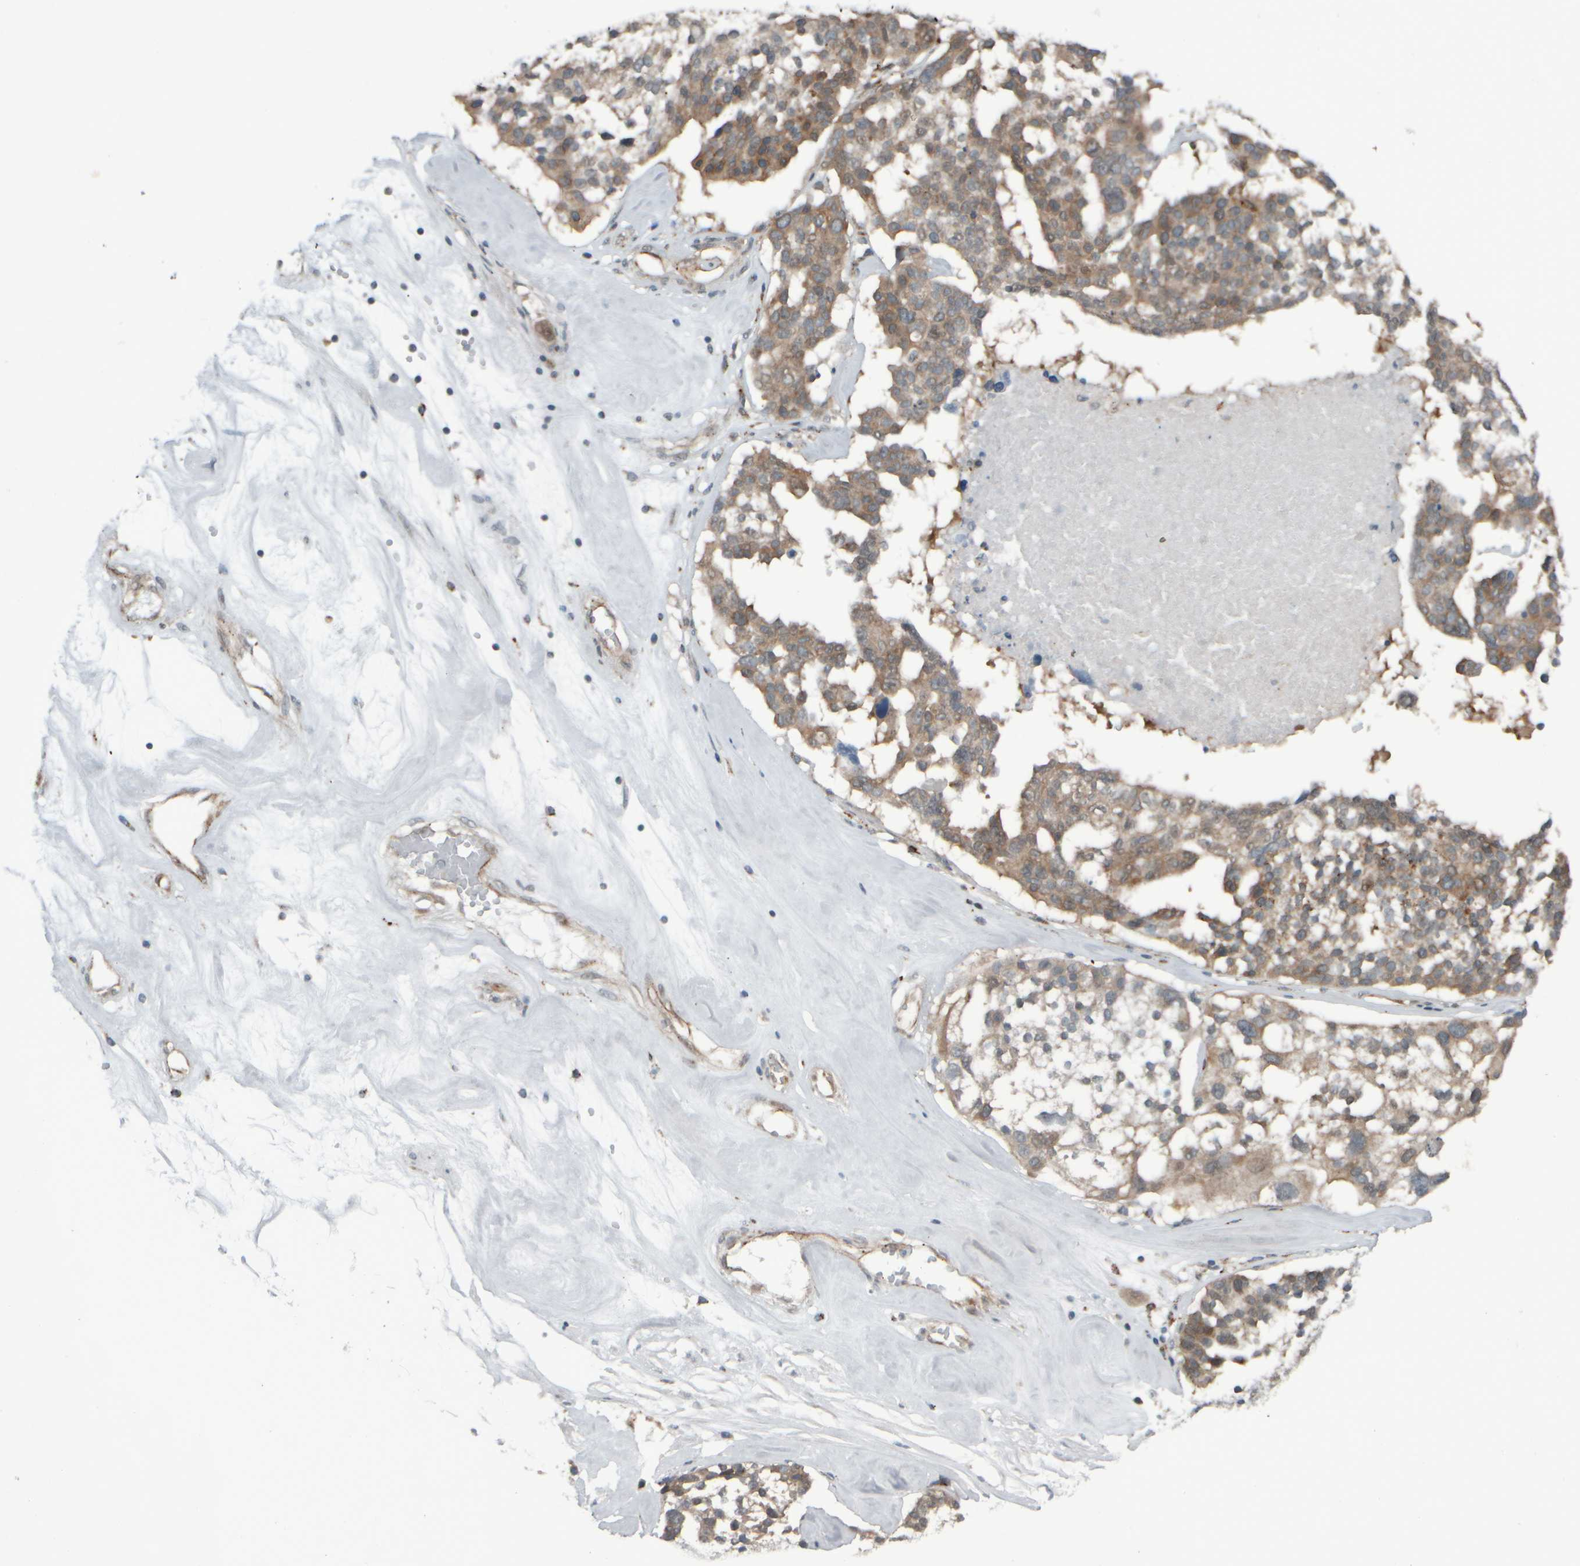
{"staining": {"intensity": "weak", "quantity": ">75%", "location": "cytoplasmic/membranous"}, "tissue": "ovarian cancer", "cell_type": "Tumor cells", "image_type": "cancer", "snomed": [{"axis": "morphology", "description": "Cystadenocarcinoma, serous, NOS"}, {"axis": "topography", "description": "Ovary"}], "caption": "DAB (3,3'-diaminobenzidine) immunohistochemical staining of ovarian cancer (serous cystadenocarcinoma) displays weak cytoplasmic/membranous protein expression in approximately >75% of tumor cells. (IHC, brightfield microscopy, high magnification).", "gene": "GIGYF1", "patient": {"sex": "female", "age": 59}}